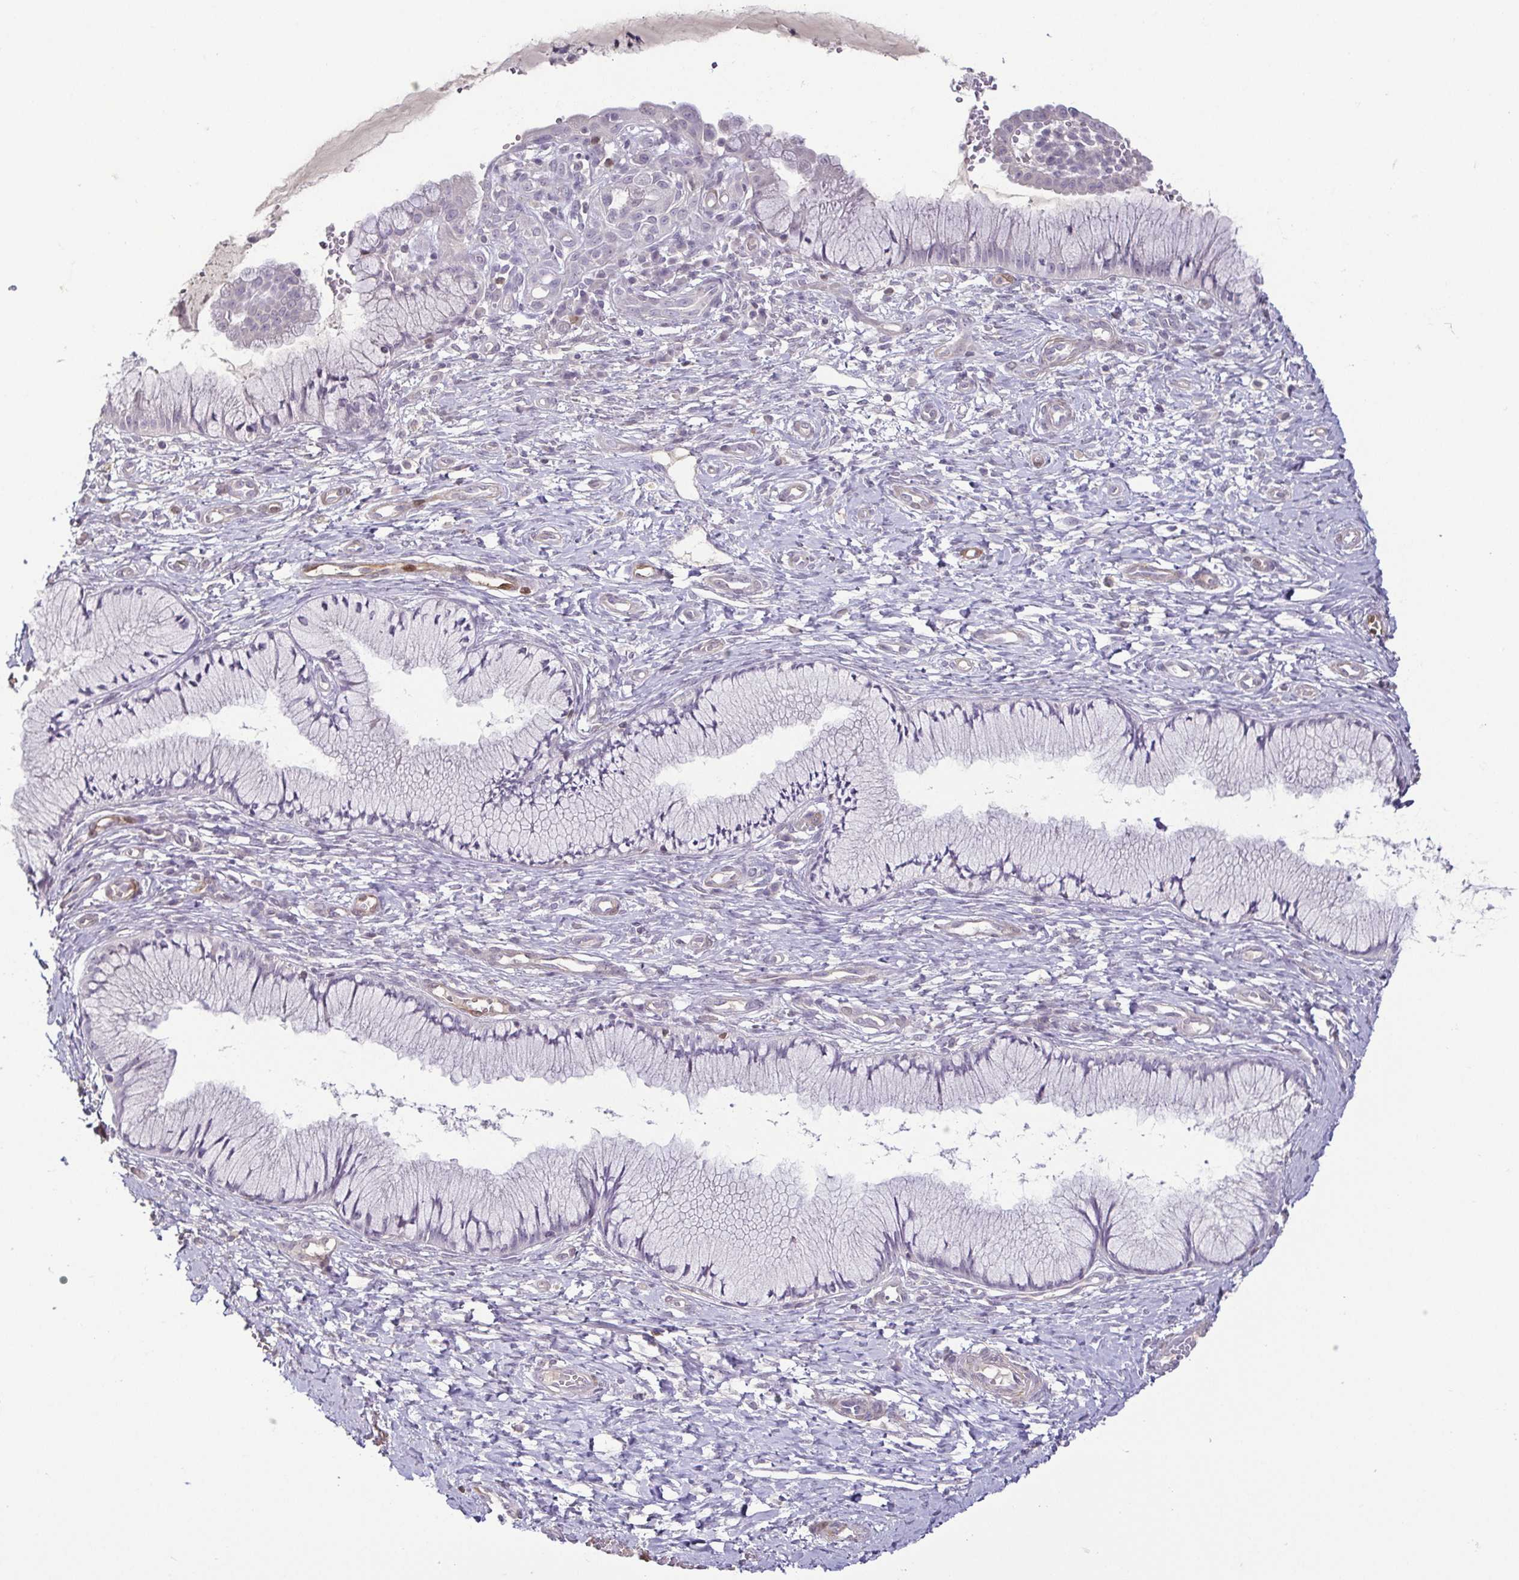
{"staining": {"intensity": "negative", "quantity": "none", "location": "none"}, "tissue": "cervix", "cell_type": "Glandular cells", "image_type": "normal", "snomed": [{"axis": "morphology", "description": "Normal tissue, NOS"}, {"axis": "topography", "description": "Cervix"}], "caption": "DAB (3,3'-diaminobenzidine) immunohistochemical staining of unremarkable human cervix shows no significant staining in glandular cells.", "gene": "HOPX", "patient": {"sex": "female", "age": 37}}